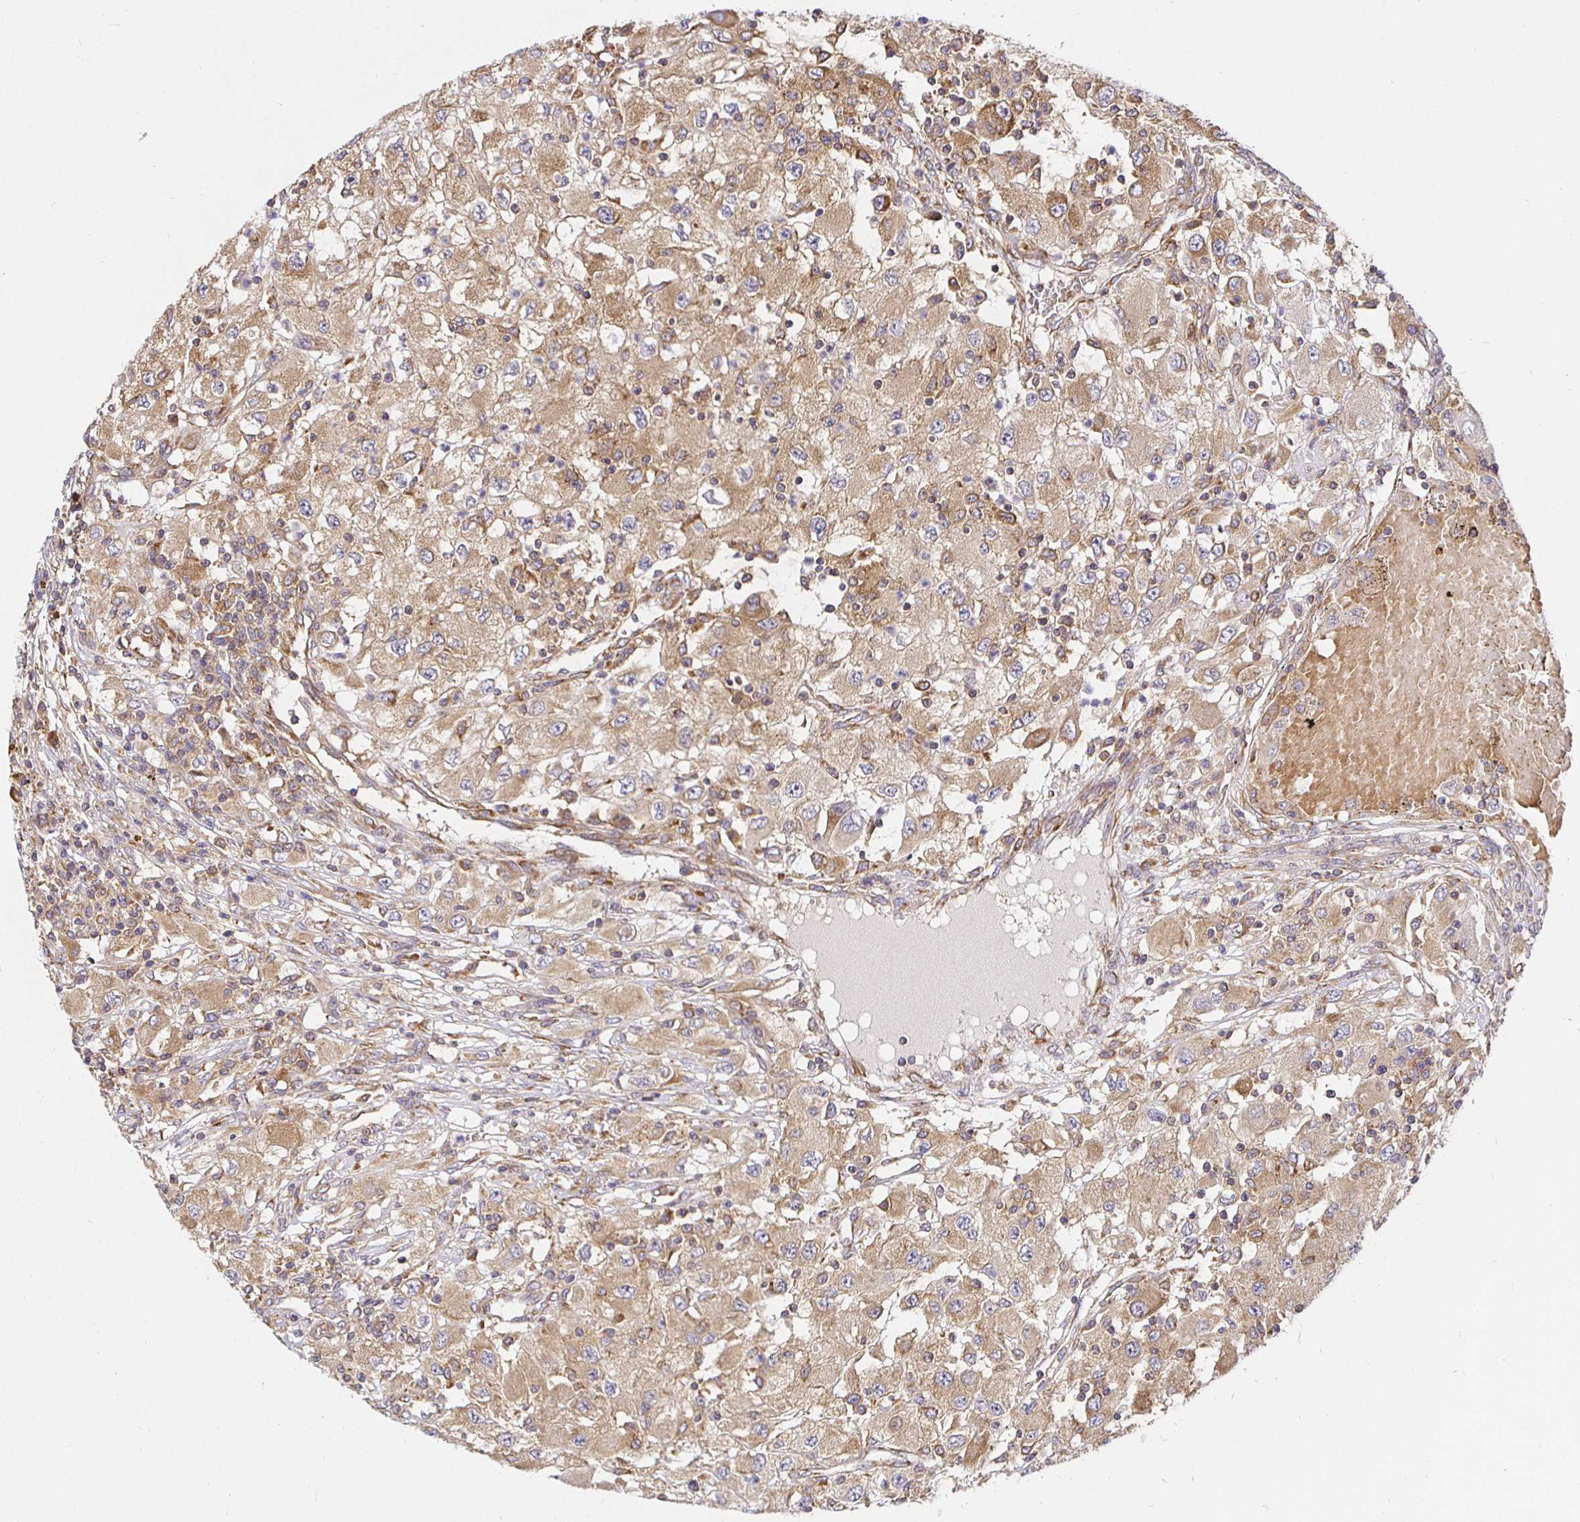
{"staining": {"intensity": "weak", "quantity": ">75%", "location": "cytoplasmic/membranous"}, "tissue": "renal cancer", "cell_type": "Tumor cells", "image_type": "cancer", "snomed": [{"axis": "morphology", "description": "Adenocarcinoma, NOS"}, {"axis": "topography", "description": "Kidney"}], "caption": "Immunohistochemical staining of renal cancer (adenocarcinoma) displays low levels of weak cytoplasmic/membranous staining in about >75% of tumor cells.", "gene": "IRAK1", "patient": {"sex": "female", "age": 67}}